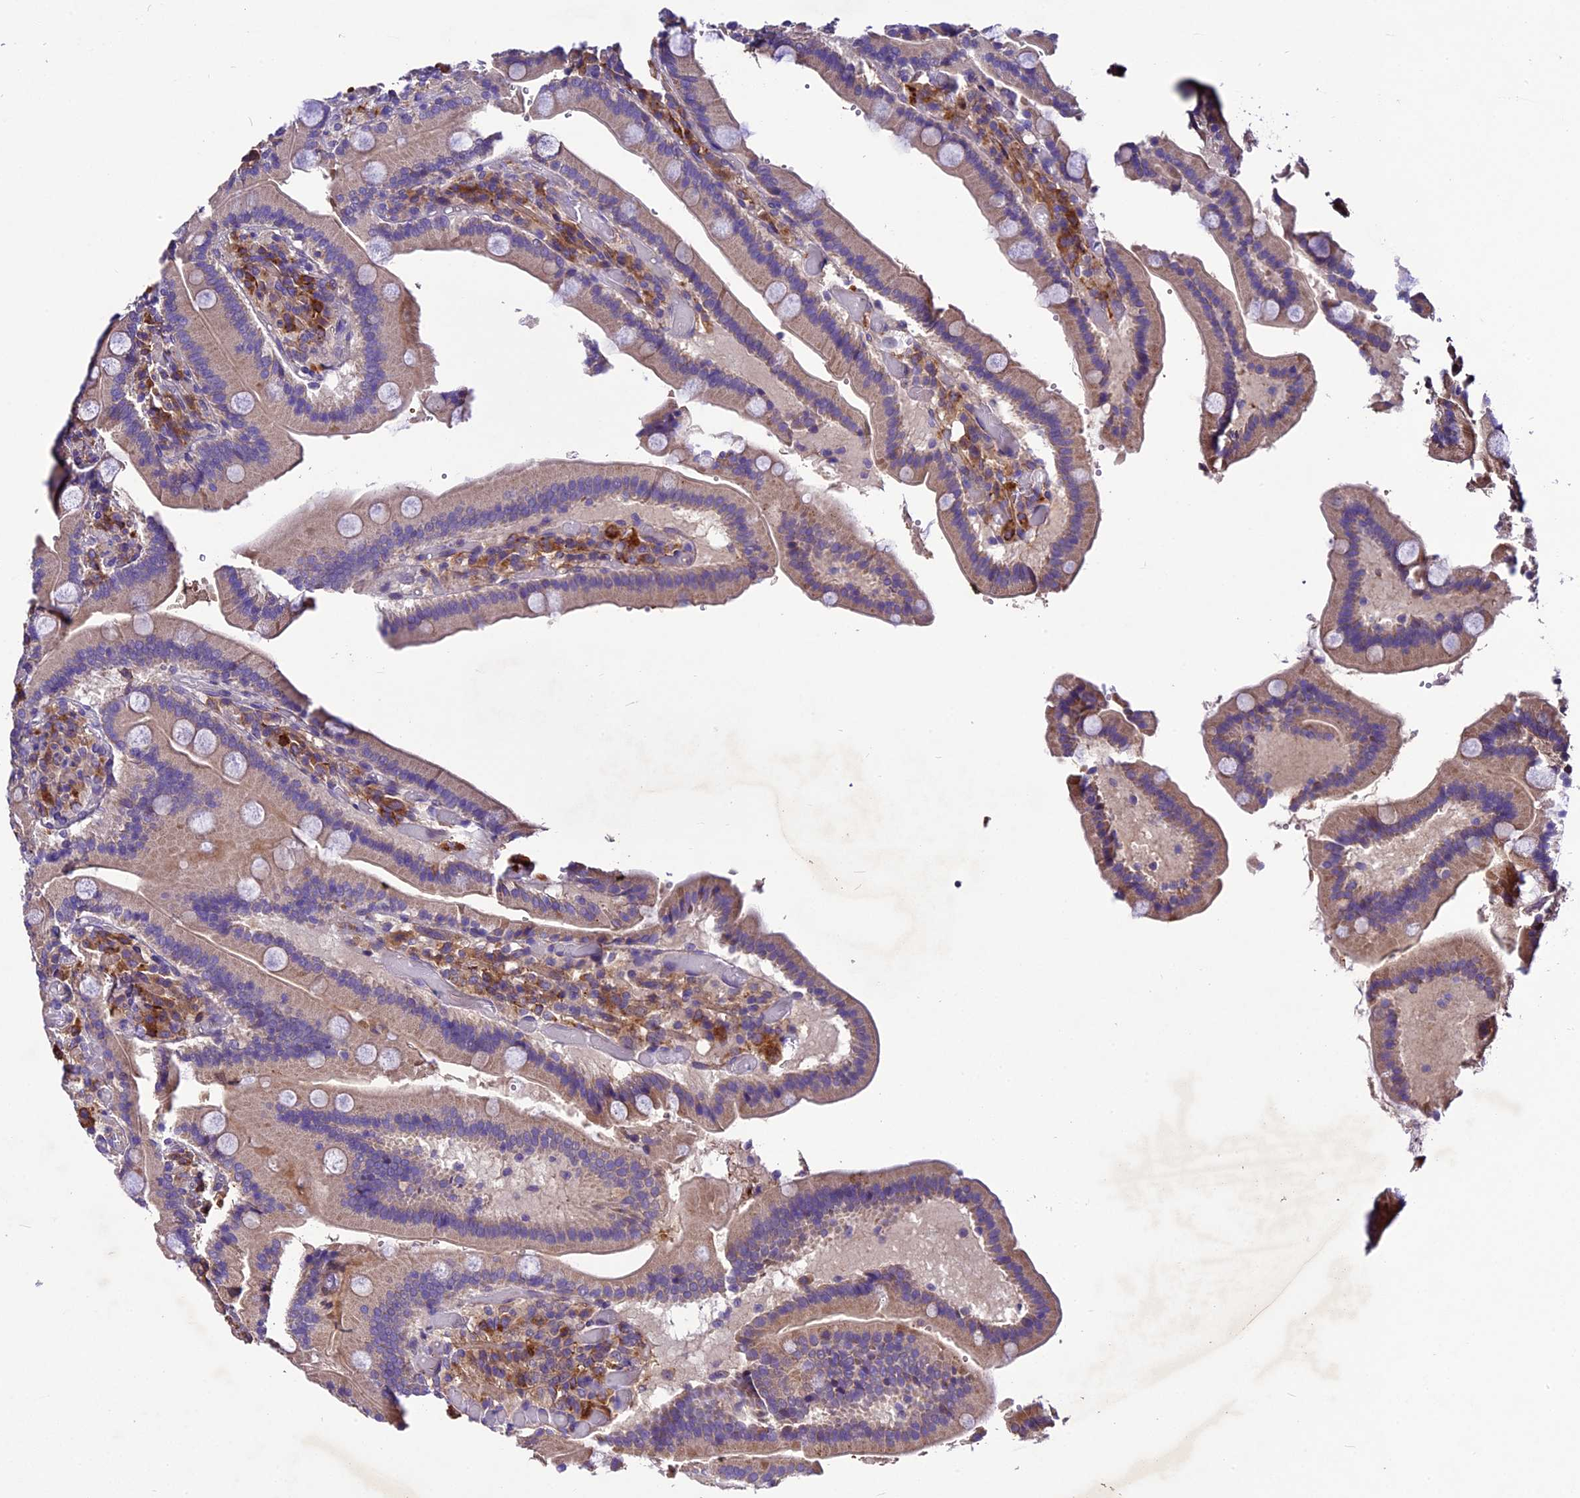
{"staining": {"intensity": "moderate", "quantity": "25%-75%", "location": "cytoplasmic/membranous"}, "tissue": "duodenum", "cell_type": "Glandular cells", "image_type": "normal", "snomed": [{"axis": "morphology", "description": "Normal tissue, NOS"}, {"axis": "topography", "description": "Duodenum"}], "caption": "This photomicrograph demonstrates immunohistochemistry (IHC) staining of benign duodenum, with medium moderate cytoplasmic/membranous positivity in about 25%-75% of glandular cells.", "gene": "CILP2", "patient": {"sex": "female", "age": 62}}